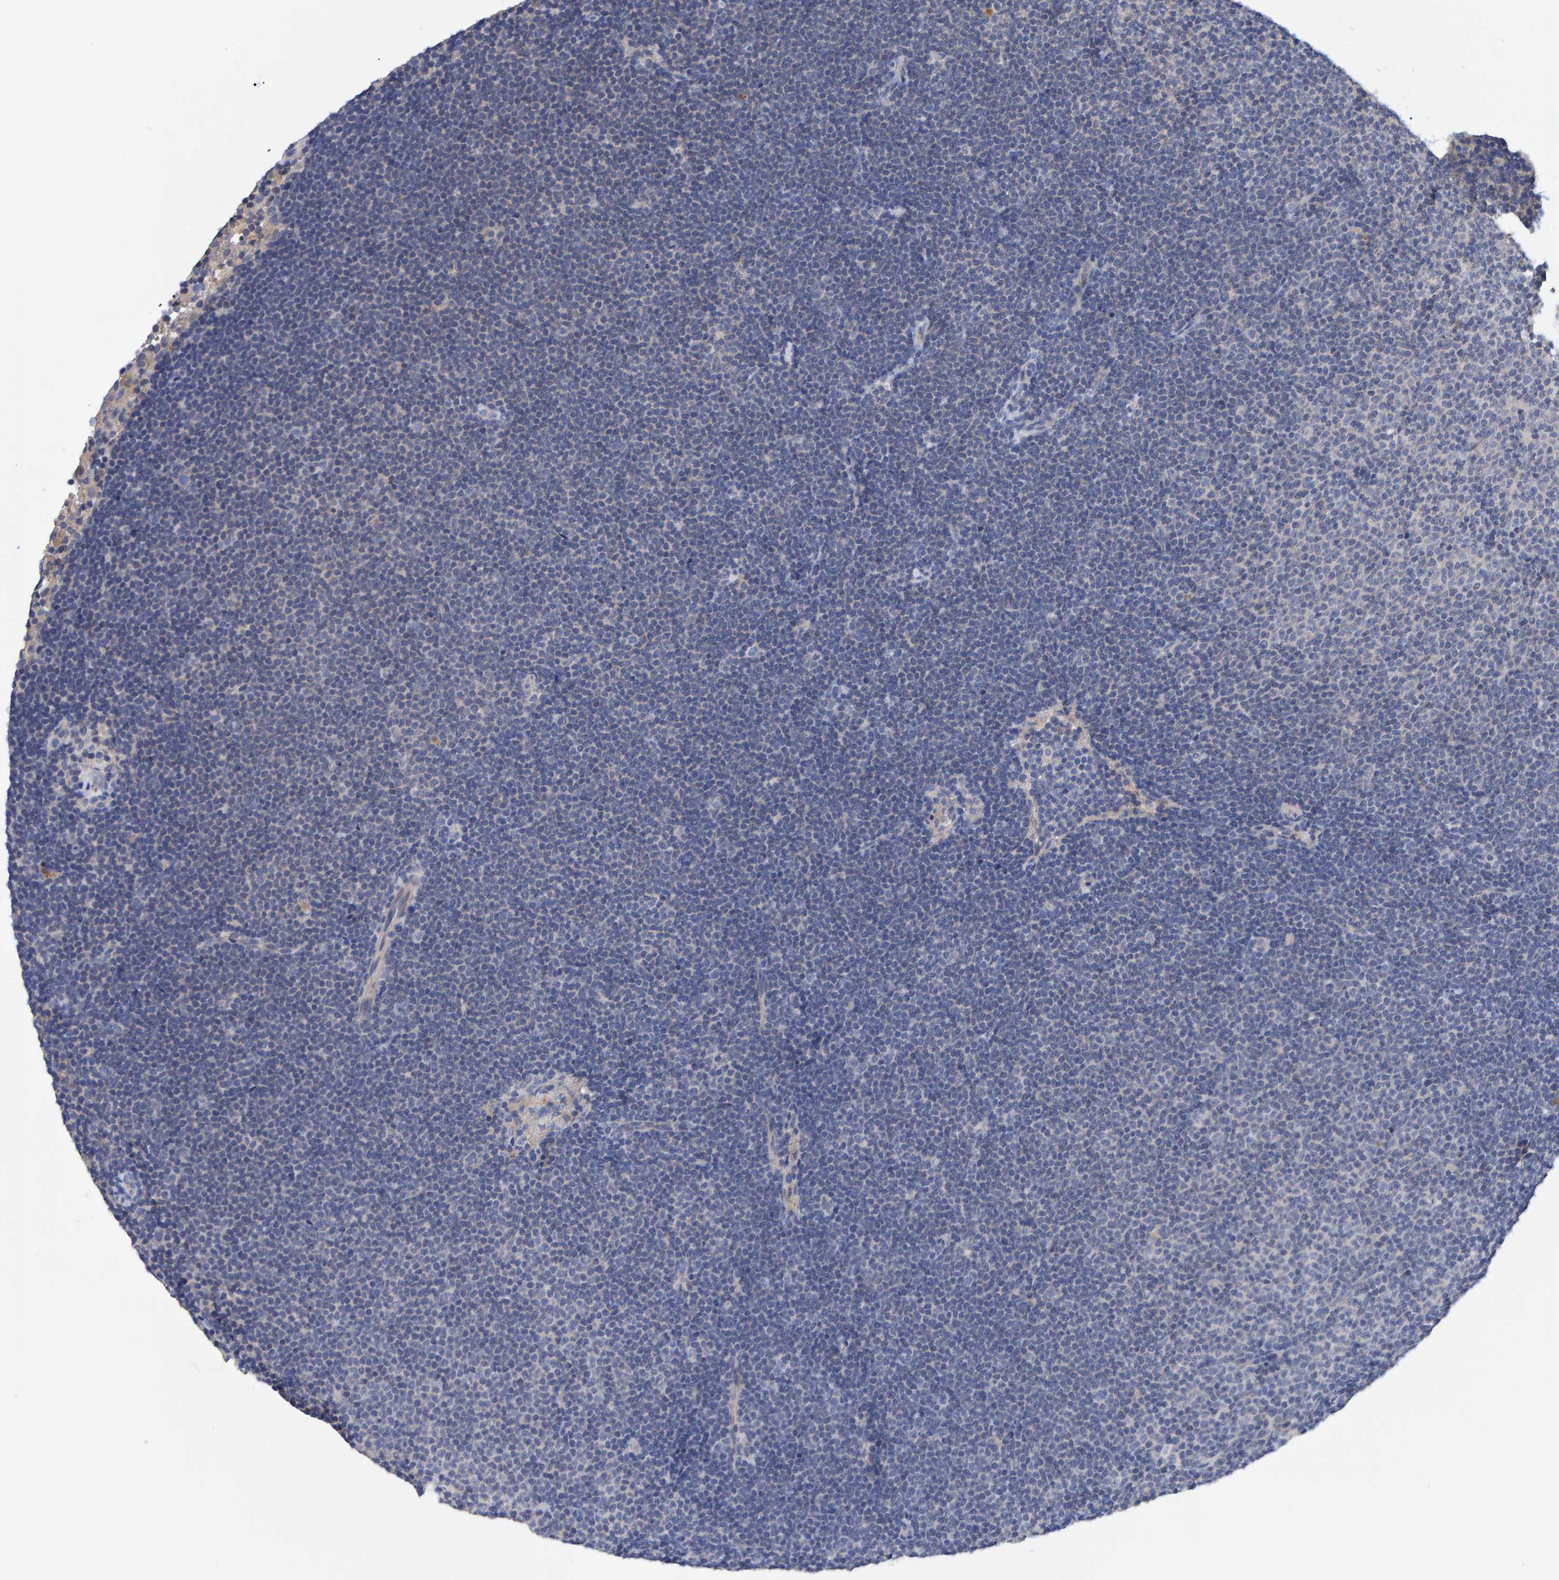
{"staining": {"intensity": "negative", "quantity": "none", "location": "none"}, "tissue": "lymphoma", "cell_type": "Tumor cells", "image_type": "cancer", "snomed": [{"axis": "morphology", "description": "Malignant lymphoma, non-Hodgkin's type, Low grade"}, {"axis": "topography", "description": "Lymph node"}], "caption": "DAB (3,3'-diaminobenzidine) immunohistochemical staining of human malignant lymphoma, non-Hodgkin's type (low-grade) shows no significant staining in tumor cells.", "gene": "EFR3A", "patient": {"sex": "female", "age": 53}}